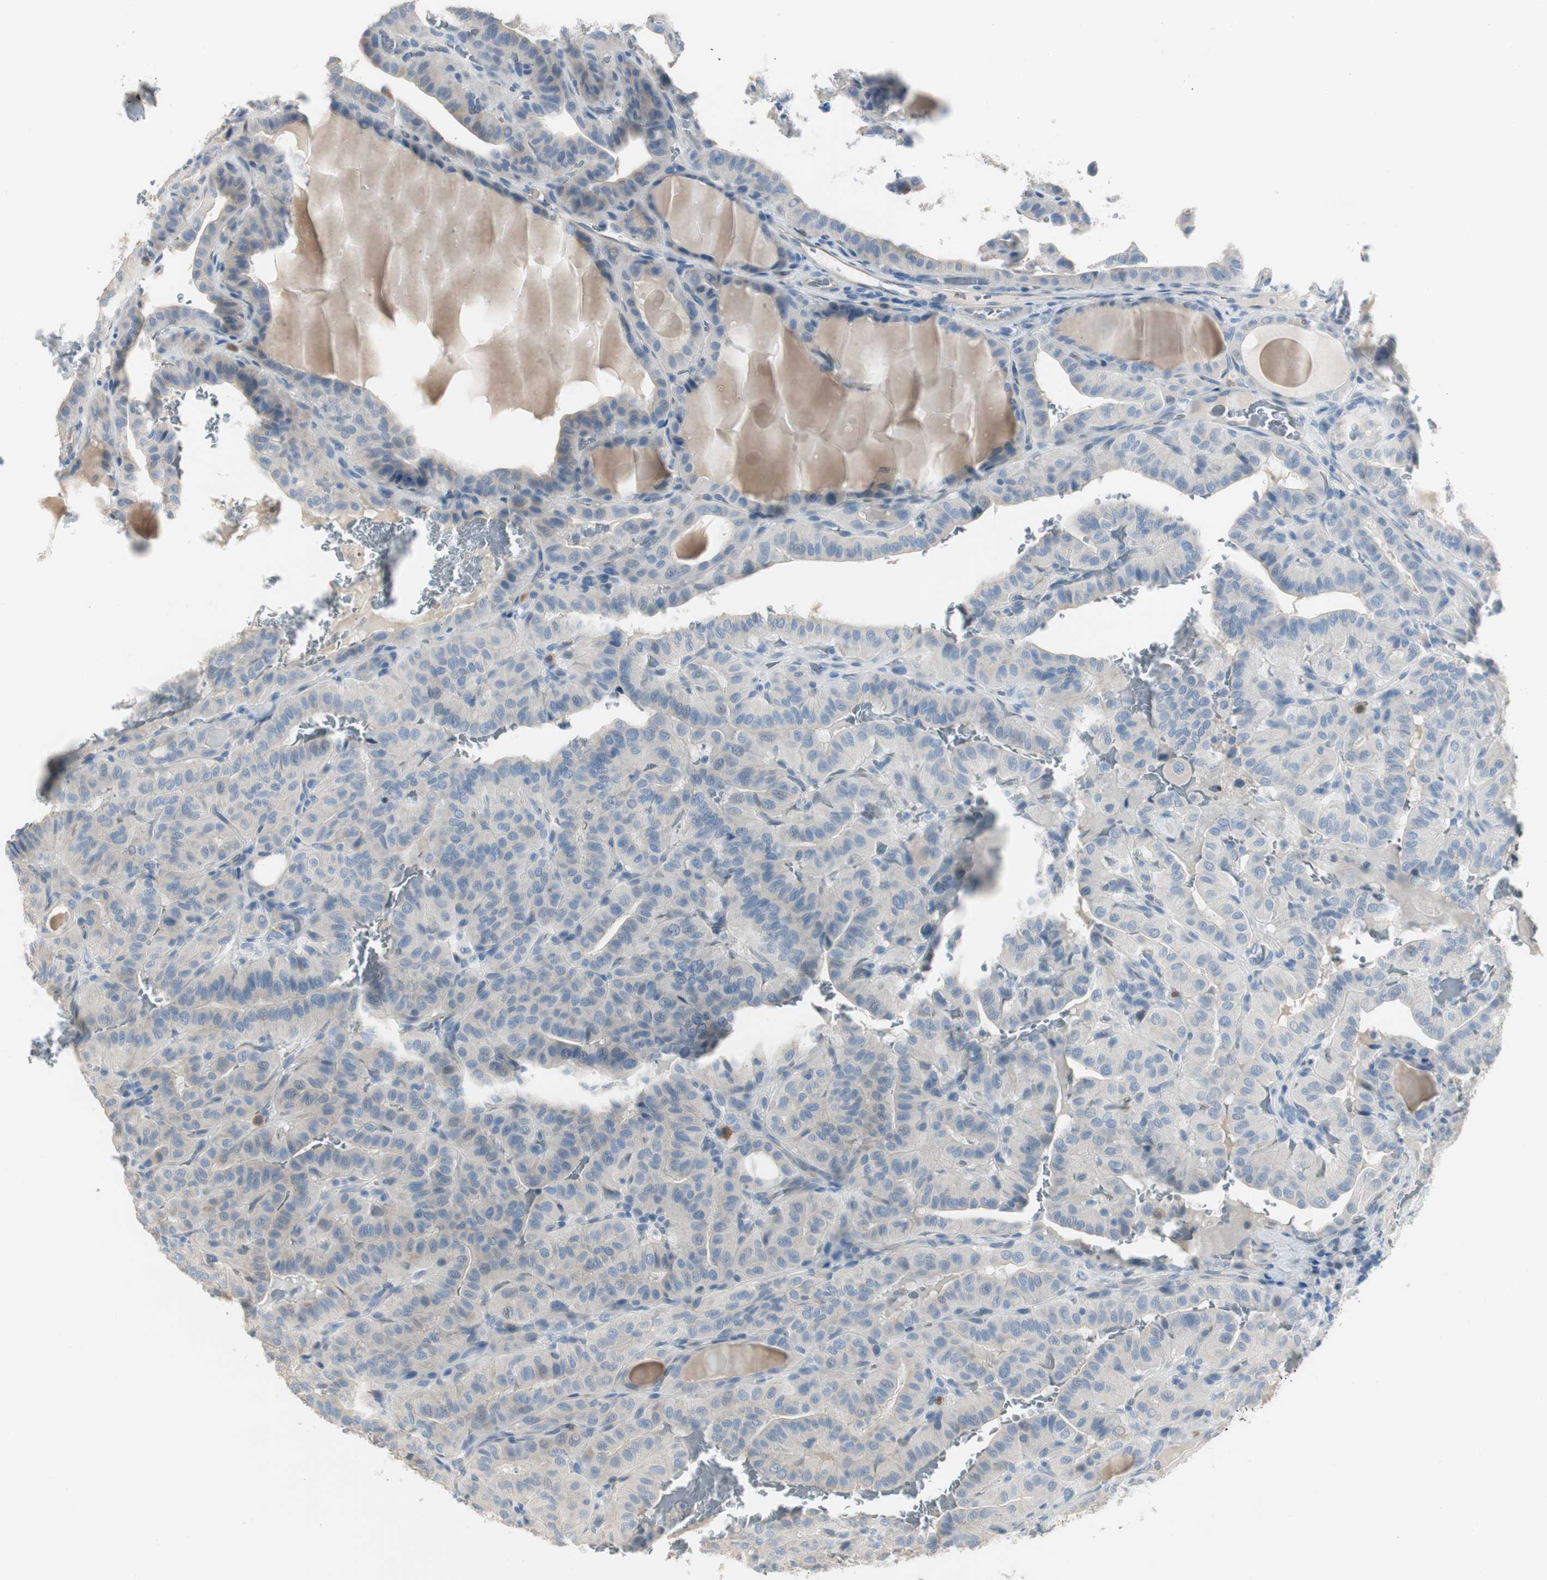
{"staining": {"intensity": "negative", "quantity": "none", "location": "none"}, "tissue": "thyroid cancer", "cell_type": "Tumor cells", "image_type": "cancer", "snomed": [{"axis": "morphology", "description": "Papillary adenocarcinoma, NOS"}, {"axis": "topography", "description": "Thyroid gland"}], "caption": "Thyroid cancer stained for a protein using immunohistochemistry (IHC) reveals no expression tumor cells.", "gene": "SPINK4", "patient": {"sex": "male", "age": 77}}